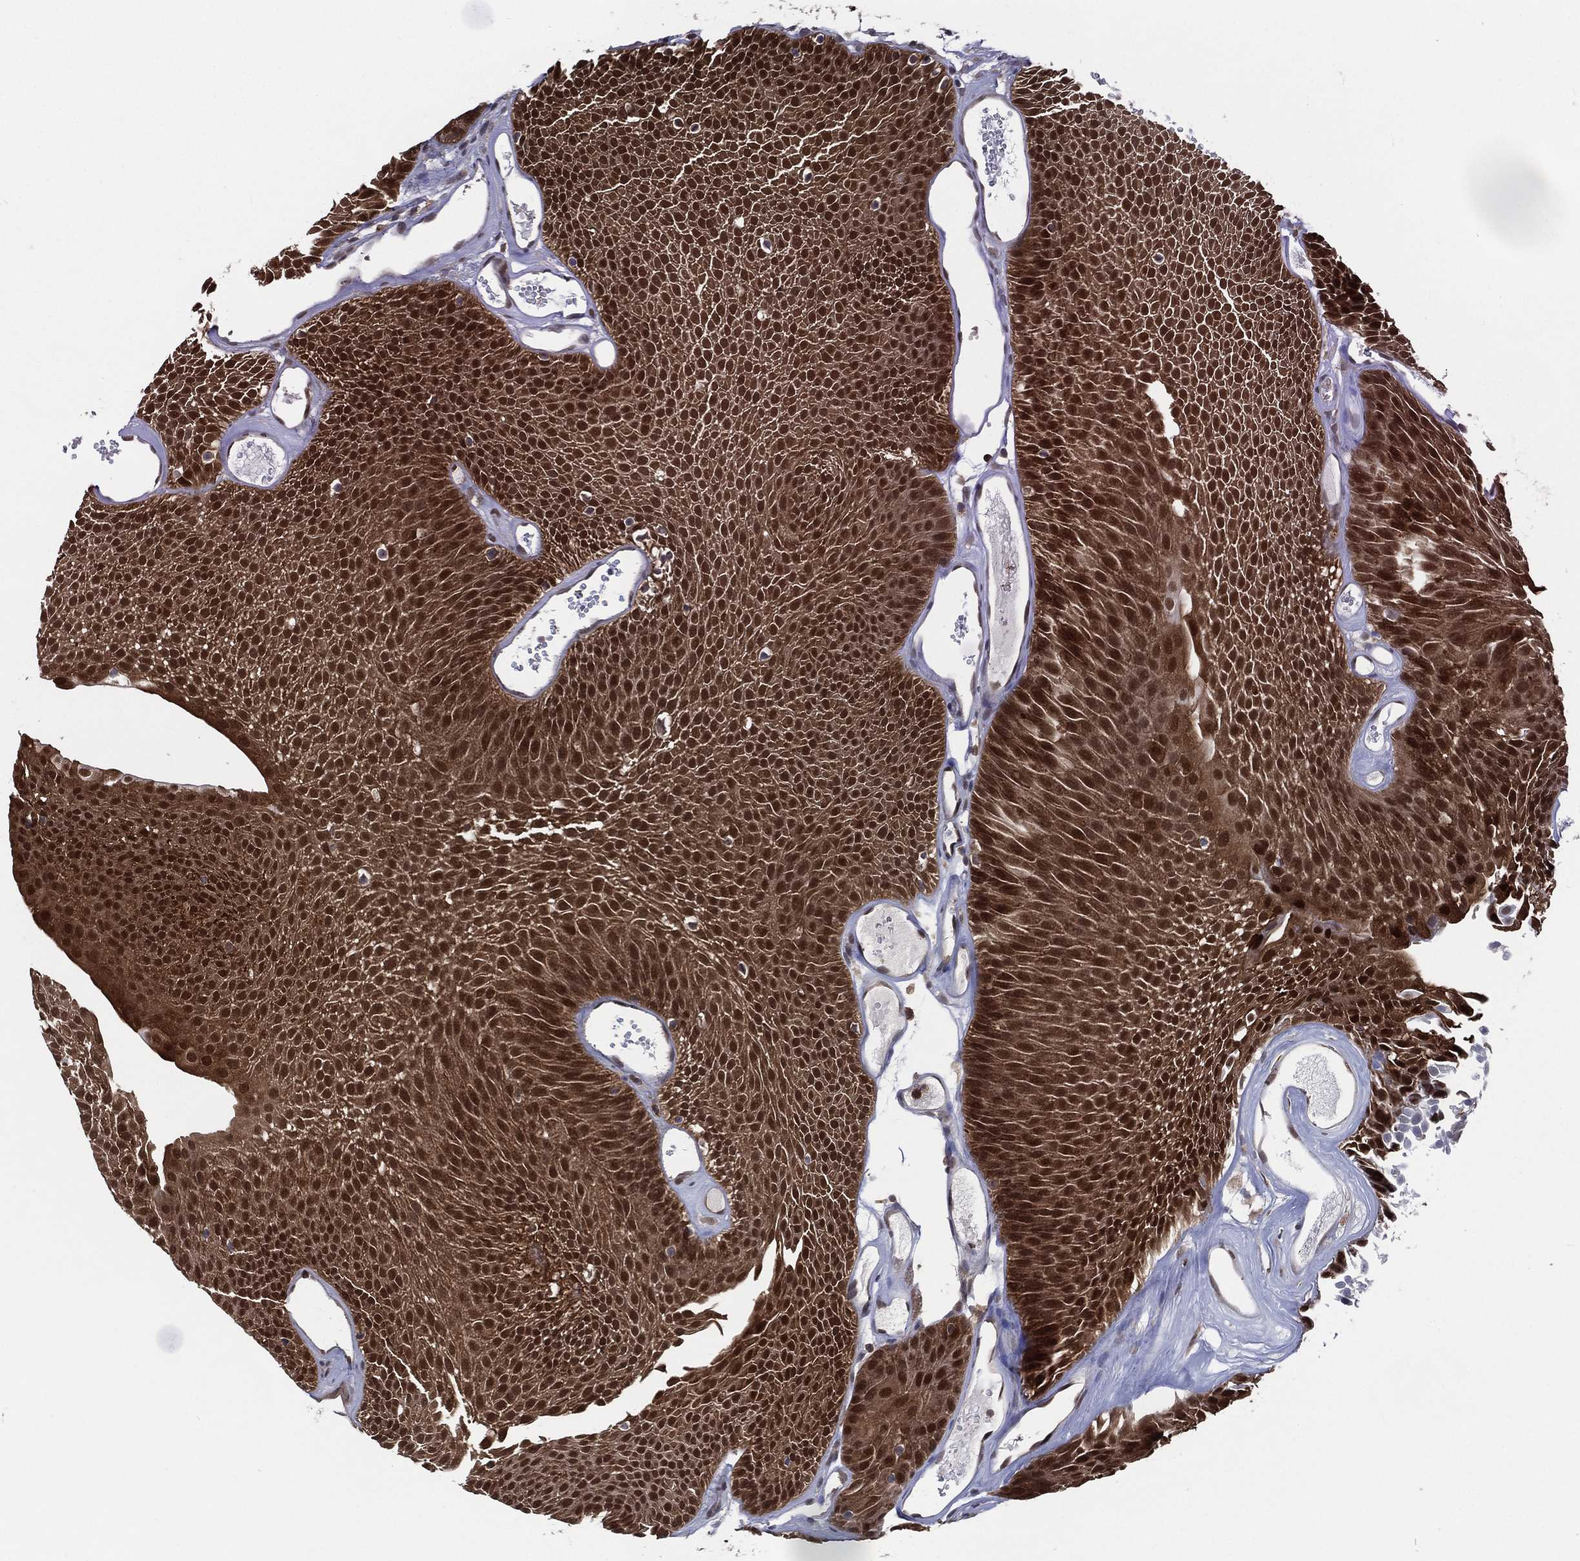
{"staining": {"intensity": "strong", "quantity": ">75%", "location": "cytoplasmic/membranous,nuclear"}, "tissue": "urothelial cancer", "cell_type": "Tumor cells", "image_type": "cancer", "snomed": [{"axis": "morphology", "description": "Urothelial carcinoma, Low grade"}, {"axis": "topography", "description": "Urinary bladder"}], "caption": "Urothelial cancer stained with a protein marker exhibits strong staining in tumor cells.", "gene": "MTAP", "patient": {"sex": "male", "age": 52}}